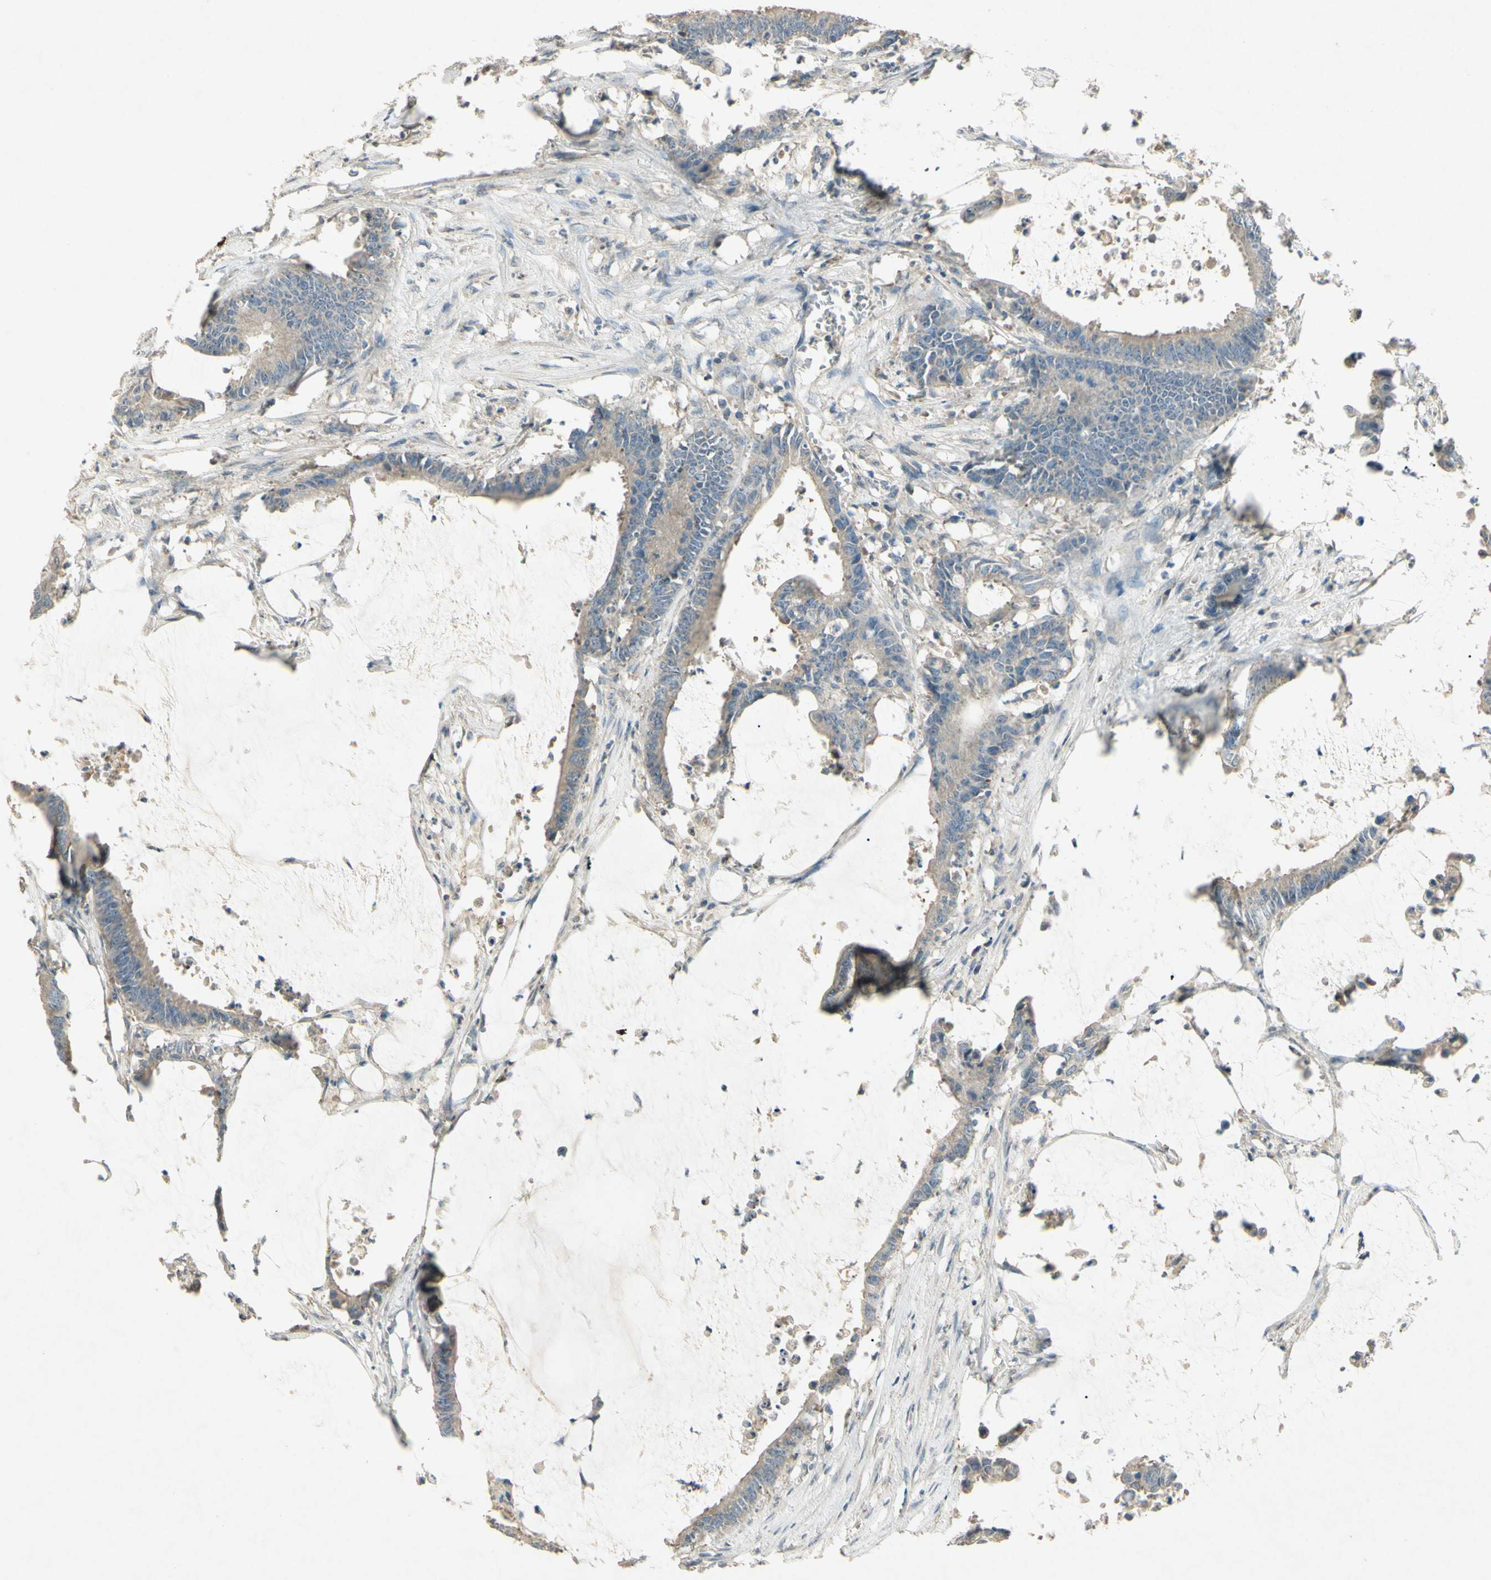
{"staining": {"intensity": "weak", "quantity": ">75%", "location": "cytoplasmic/membranous"}, "tissue": "colorectal cancer", "cell_type": "Tumor cells", "image_type": "cancer", "snomed": [{"axis": "morphology", "description": "Adenocarcinoma, NOS"}, {"axis": "topography", "description": "Rectum"}], "caption": "Adenocarcinoma (colorectal) was stained to show a protein in brown. There is low levels of weak cytoplasmic/membranous positivity in about >75% of tumor cells.", "gene": "TIMM21", "patient": {"sex": "female", "age": 66}}